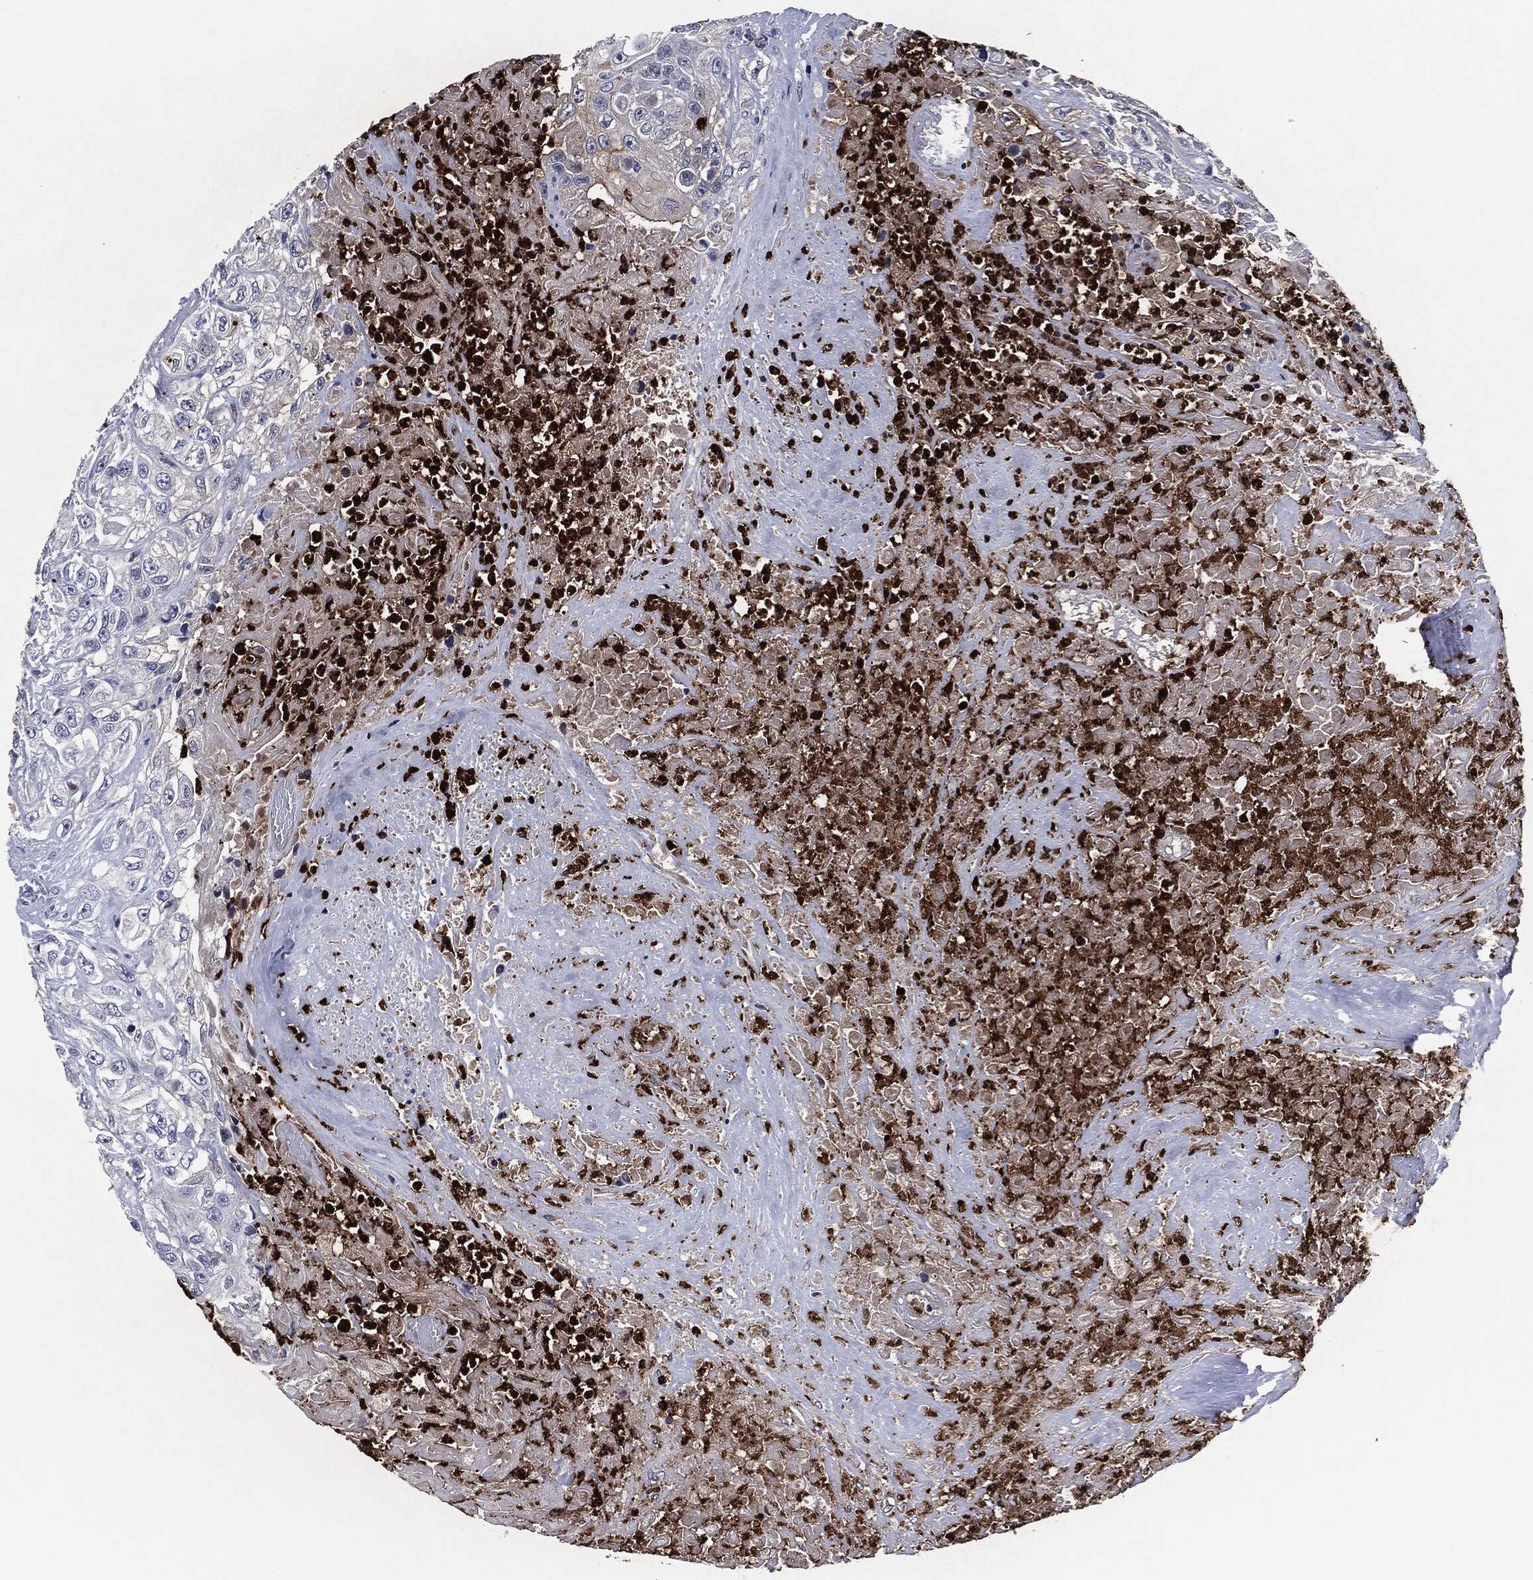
{"staining": {"intensity": "negative", "quantity": "none", "location": "none"}, "tissue": "urothelial cancer", "cell_type": "Tumor cells", "image_type": "cancer", "snomed": [{"axis": "morphology", "description": "Urothelial carcinoma, High grade"}, {"axis": "topography", "description": "Urinary bladder"}], "caption": "A histopathology image of urothelial cancer stained for a protein demonstrates no brown staining in tumor cells.", "gene": "MPO", "patient": {"sex": "female", "age": 56}}